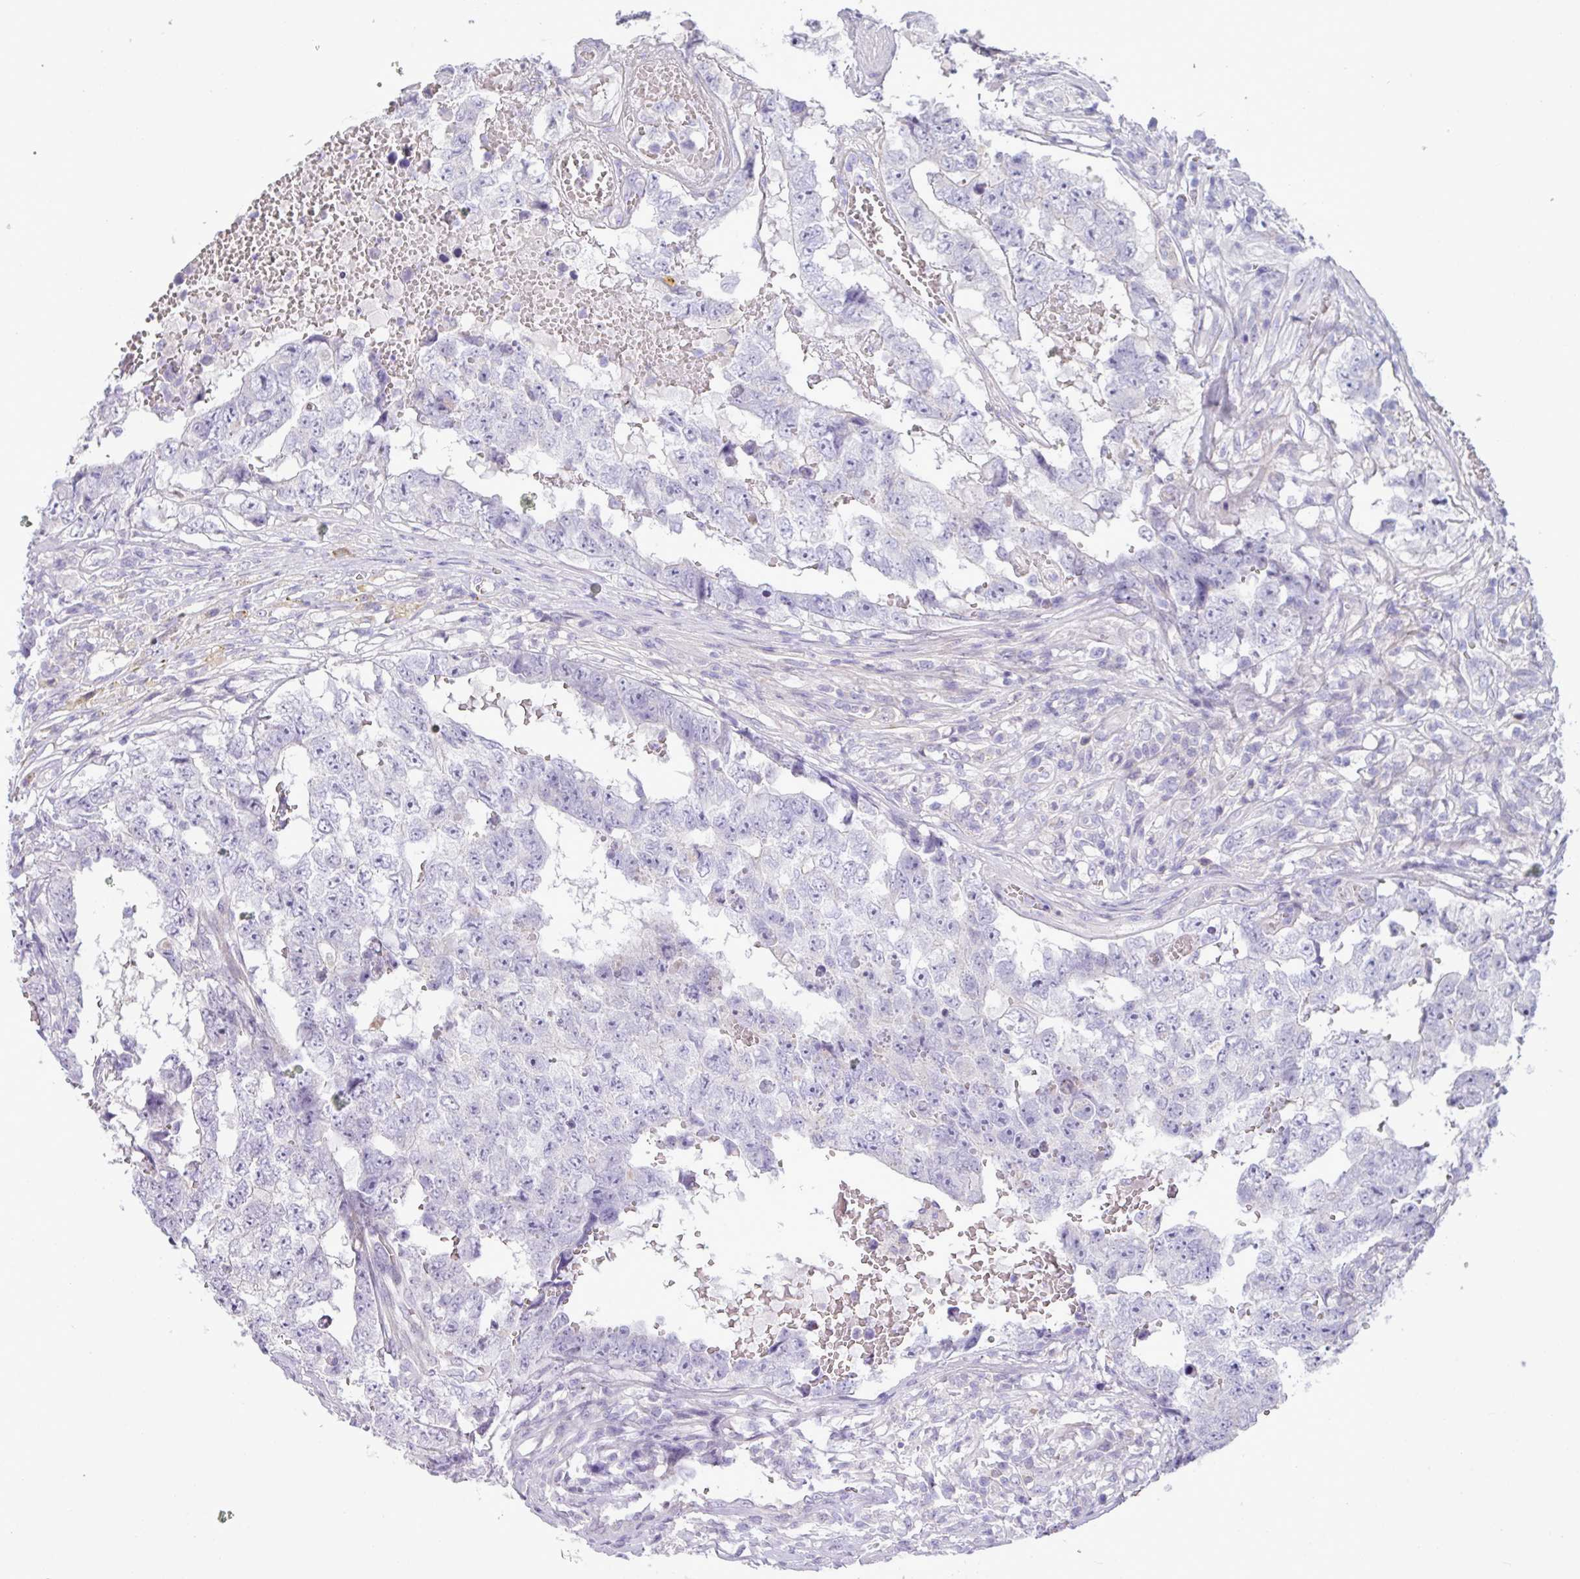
{"staining": {"intensity": "negative", "quantity": "none", "location": "none"}, "tissue": "testis cancer", "cell_type": "Tumor cells", "image_type": "cancer", "snomed": [{"axis": "morphology", "description": "Carcinoma, Embryonal, NOS"}, {"axis": "topography", "description": "Testis"}], "caption": "An immunohistochemistry photomicrograph of testis embryonal carcinoma is shown. There is no staining in tumor cells of testis embryonal carcinoma. (DAB (3,3'-diaminobenzidine) immunohistochemistry (IHC) with hematoxylin counter stain).", "gene": "KIRREL3", "patient": {"sex": "male", "age": 25}}